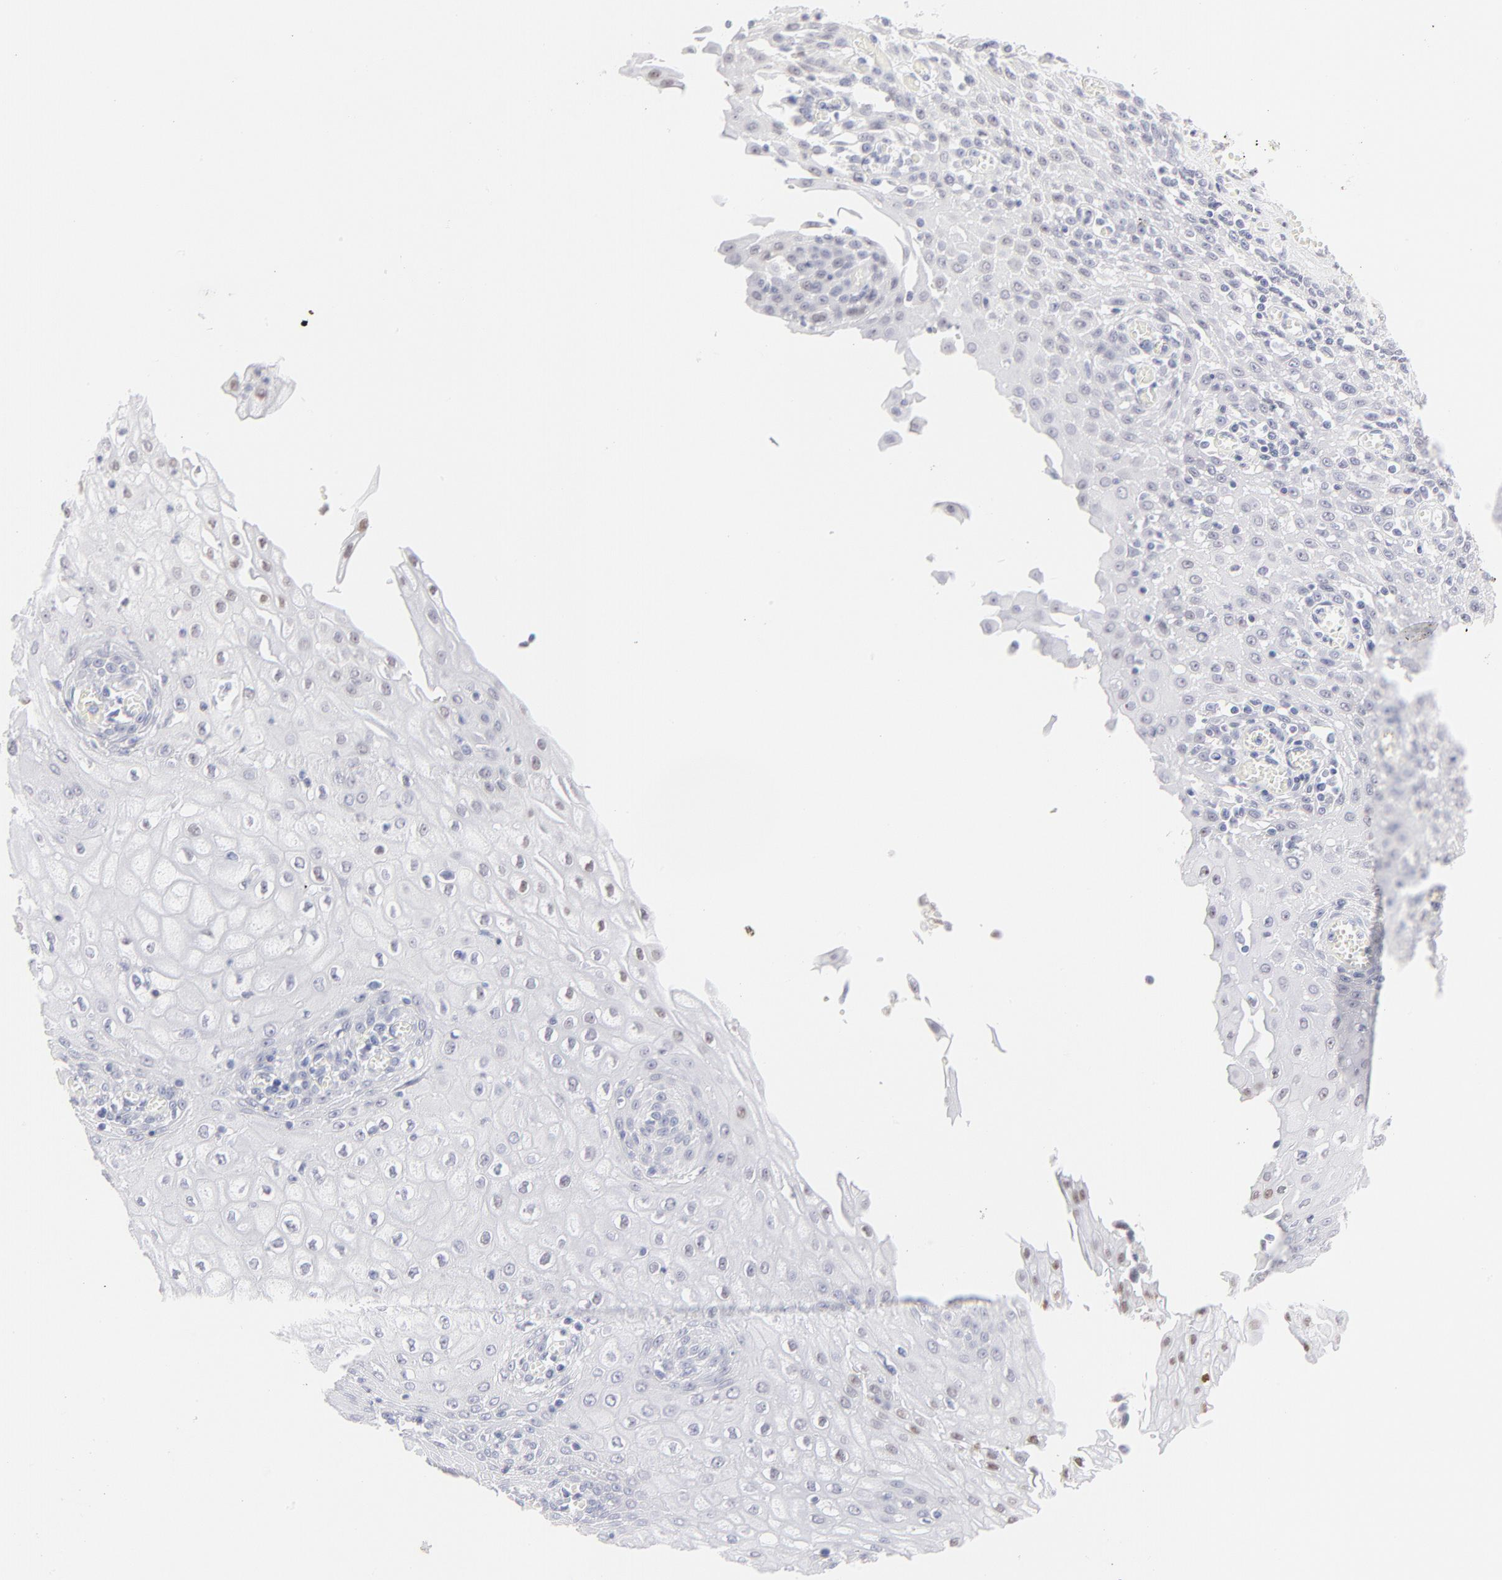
{"staining": {"intensity": "weak", "quantity": "<25%", "location": "nuclear"}, "tissue": "esophagus", "cell_type": "Squamous epithelial cells", "image_type": "normal", "snomed": [{"axis": "morphology", "description": "Normal tissue, NOS"}, {"axis": "morphology", "description": "Squamous cell carcinoma, NOS"}, {"axis": "topography", "description": "Esophagus"}], "caption": "Histopathology image shows no protein positivity in squamous epithelial cells of unremarkable esophagus.", "gene": "ELF3", "patient": {"sex": "male", "age": 65}}